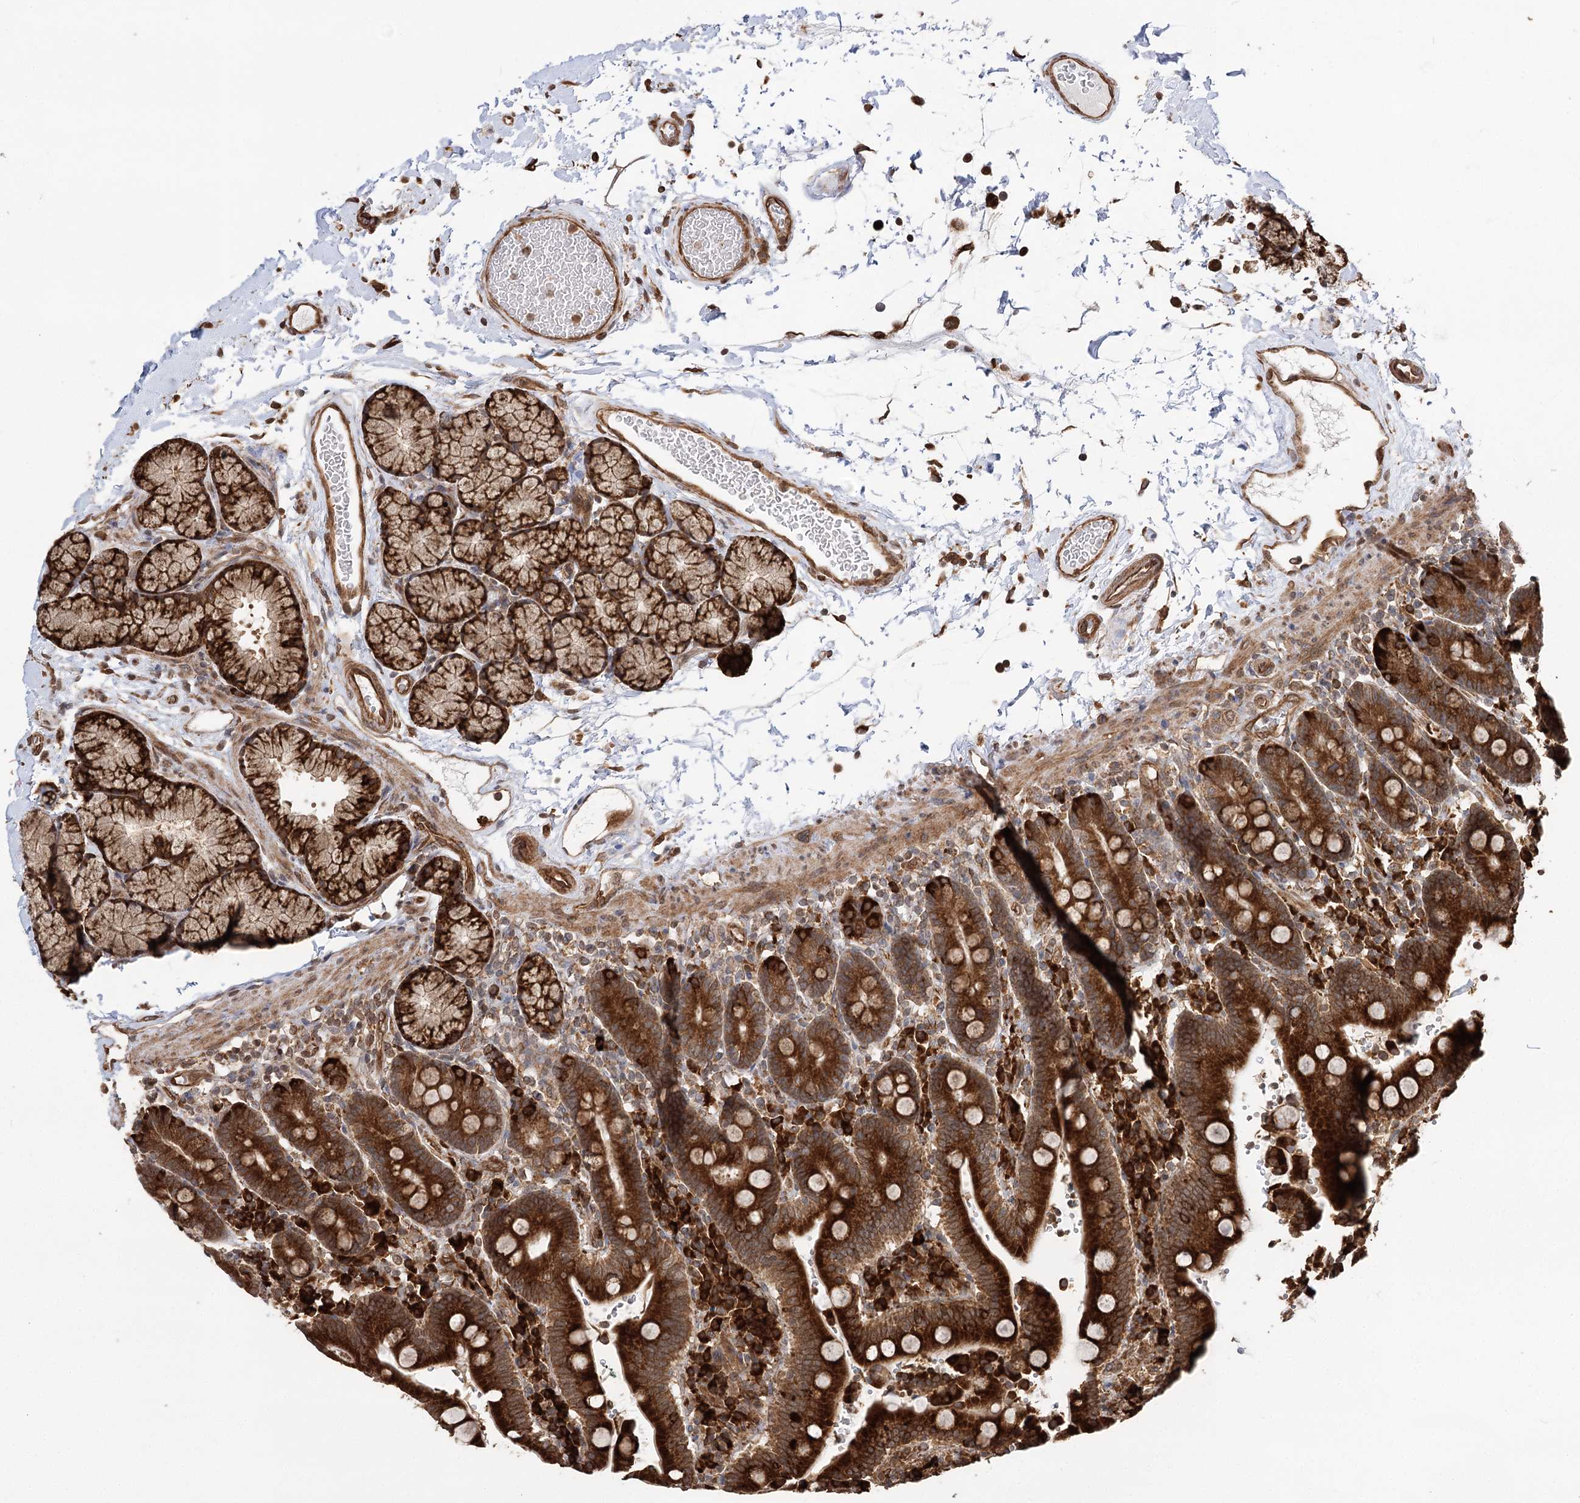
{"staining": {"intensity": "strong", "quantity": ">75%", "location": "cytoplasmic/membranous,nuclear"}, "tissue": "duodenum", "cell_type": "Glandular cells", "image_type": "normal", "snomed": [{"axis": "morphology", "description": "Normal tissue, NOS"}, {"axis": "topography", "description": "Small intestine, NOS"}], "caption": "Normal duodenum exhibits strong cytoplasmic/membranous,nuclear staining in approximately >75% of glandular cells.", "gene": "DNAJB14", "patient": {"sex": "female", "age": 71}}